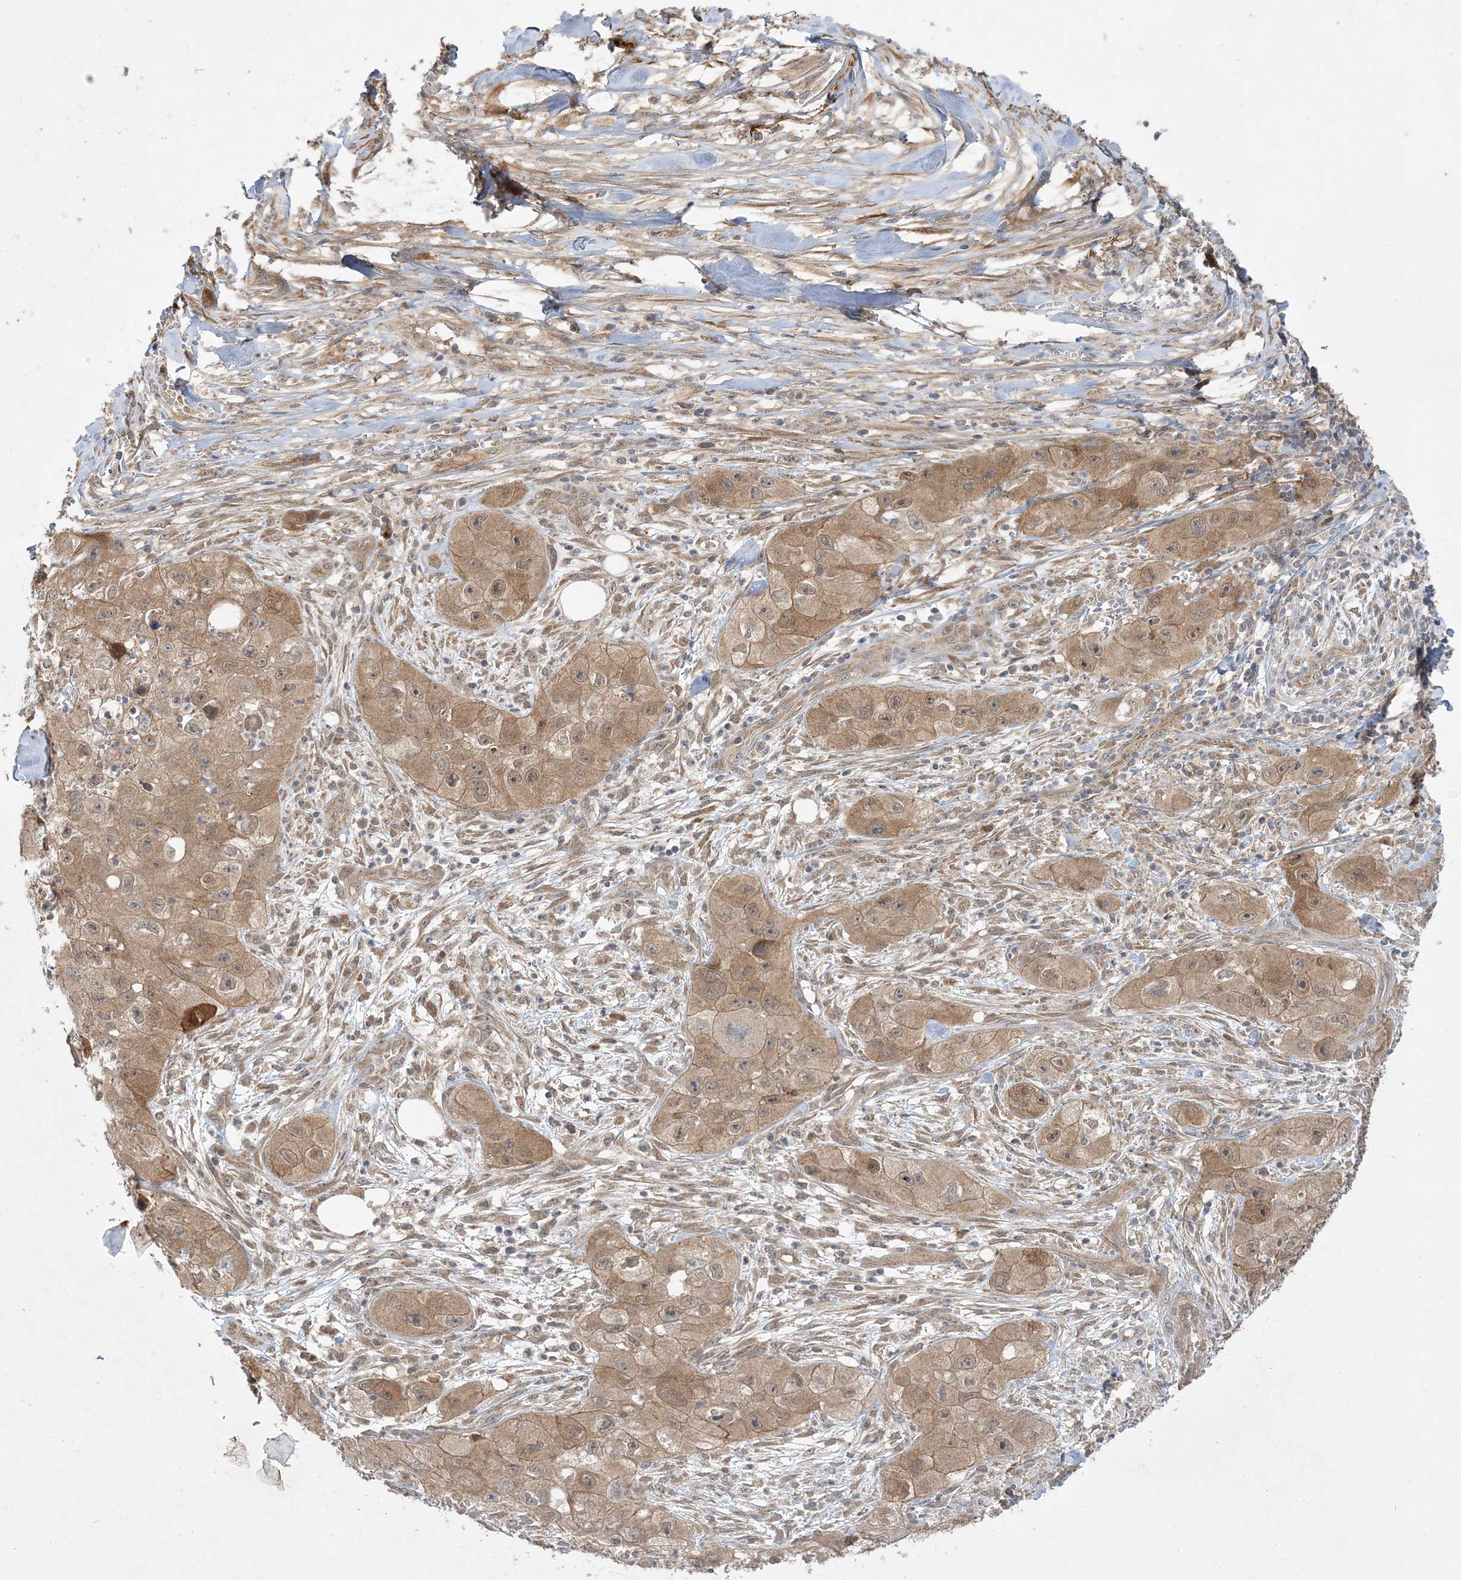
{"staining": {"intensity": "moderate", "quantity": ">75%", "location": "cytoplasmic/membranous,nuclear"}, "tissue": "skin cancer", "cell_type": "Tumor cells", "image_type": "cancer", "snomed": [{"axis": "morphology", "description": "Squamous cell carcinoma, NOS"}, {"axis": "topography", "description": "Skin"}, {"axis": "topography", "description": "Subcutis"}], "caption": "IHC of skin cancer (squamous cell carcinoma) displays medium levels of moderate cytoplasmic/membranous and nuclear staining in approximately >75% of tumor cells.", "gene": "MMADHC", "patient": {"sex": "male", "age": 73}}